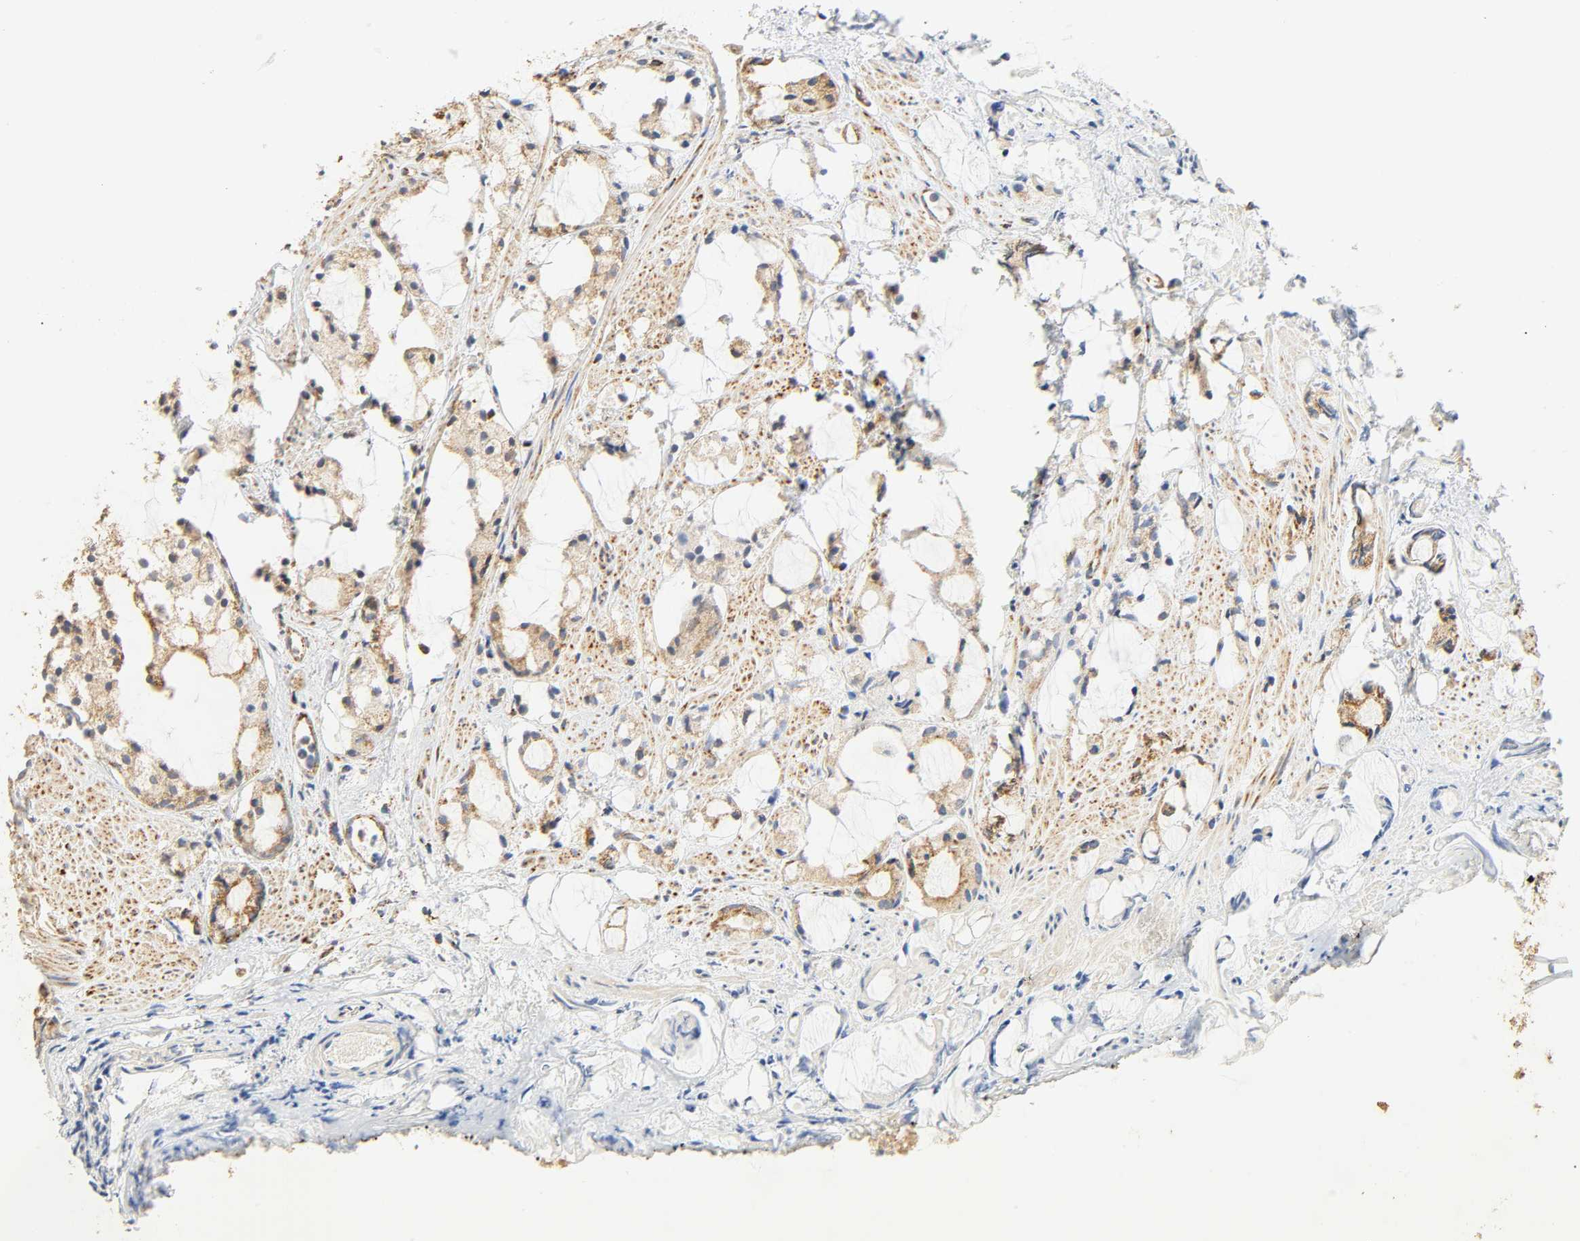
{"staining": {"intensity": "moderate", "quantity": ">75%", "location": "cytoplasmic/membranous"}, "tissue": "prostate cancer", "cell_type": "Tumor cells", "image_type": "cancer", "snomed": [{"axis": "morphology", "description": "Adenocarcinoma, High grade"}, {"axis": "topography", "description": "Prostate"}], "caption": "Prostate cancer tissue exhibits moderate cytoplasmic/membranous expression in approximately >75% of tumor cells", "gene": "ZMAT5", "patient": {"sex": "male", "age": 85}}